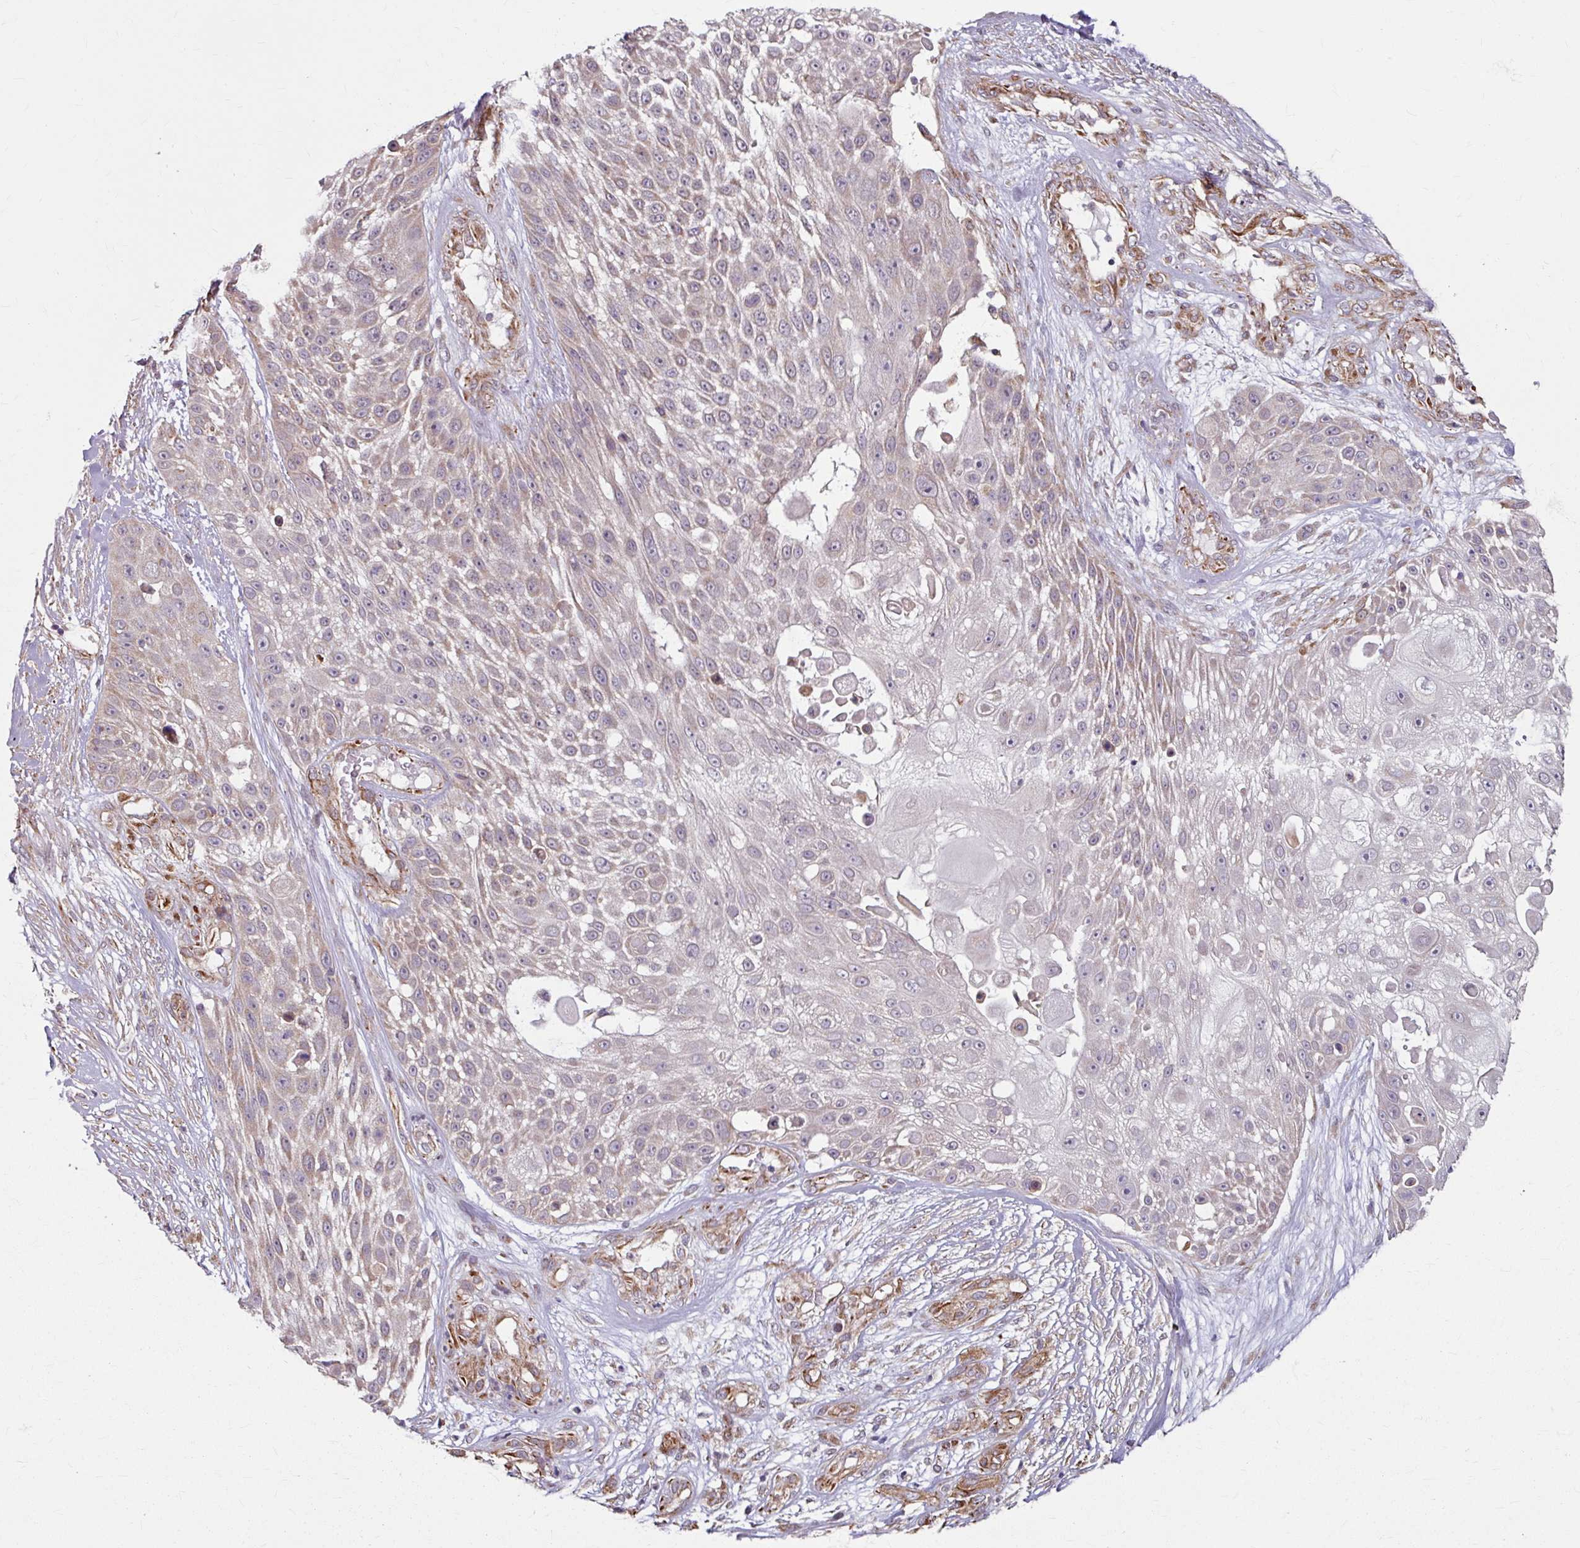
{"staining": {"intensity": "weak", "quantity": "<25%", "location": "cytoplasmic/membranous"}, "tissue": "skin cancer", "cell_type": "Tumor cells", "image_type": "cancer", "snomed": [{"axis": "morphology", "description": "Squamous cell carcinoma, NOS"}, {"axis": "topography", "description": "Skin"}], "caption": "DAB (3,3'-diaminobenzidine) immunohistochemical staining of skin cancer (squamous cell carcinoma) displays no significant expression in tumor cells. (DAB immunohistochemistry (IHC), high magnification).", "gene": "DAAM2", "patient": {"sex": "female", "age": 86}}